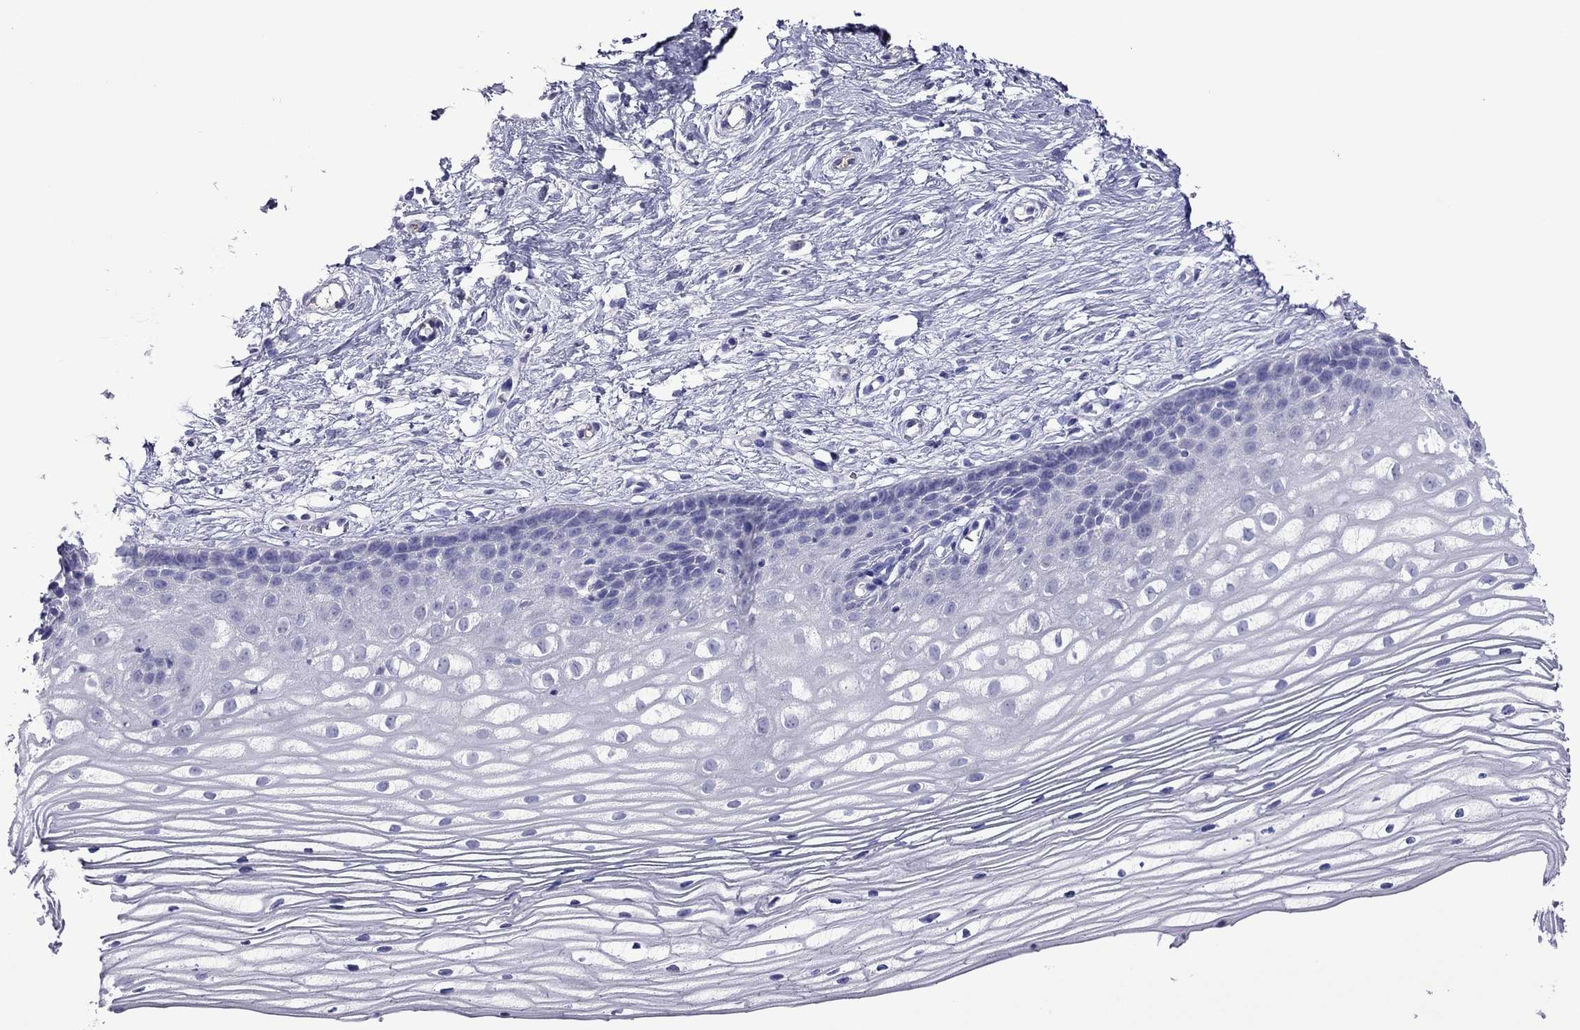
{"staining": {"intensity": "negative", "quantity": "none", "location": "none"}, "tissue": "cervix", "cell_type": "Glandular cells", "image_type": "normal", "snomed": [{"axis": "morphology", "description": "Normal tissue, NOS"}, {"axis": "topography", "description": "Cervix"}], "caption": "Normal cervix was stained to show a protein in brown. There is no significant expression in glandular cells.", "gene": "CDHR4", "patient": {"sex": "female", "age": 40}}